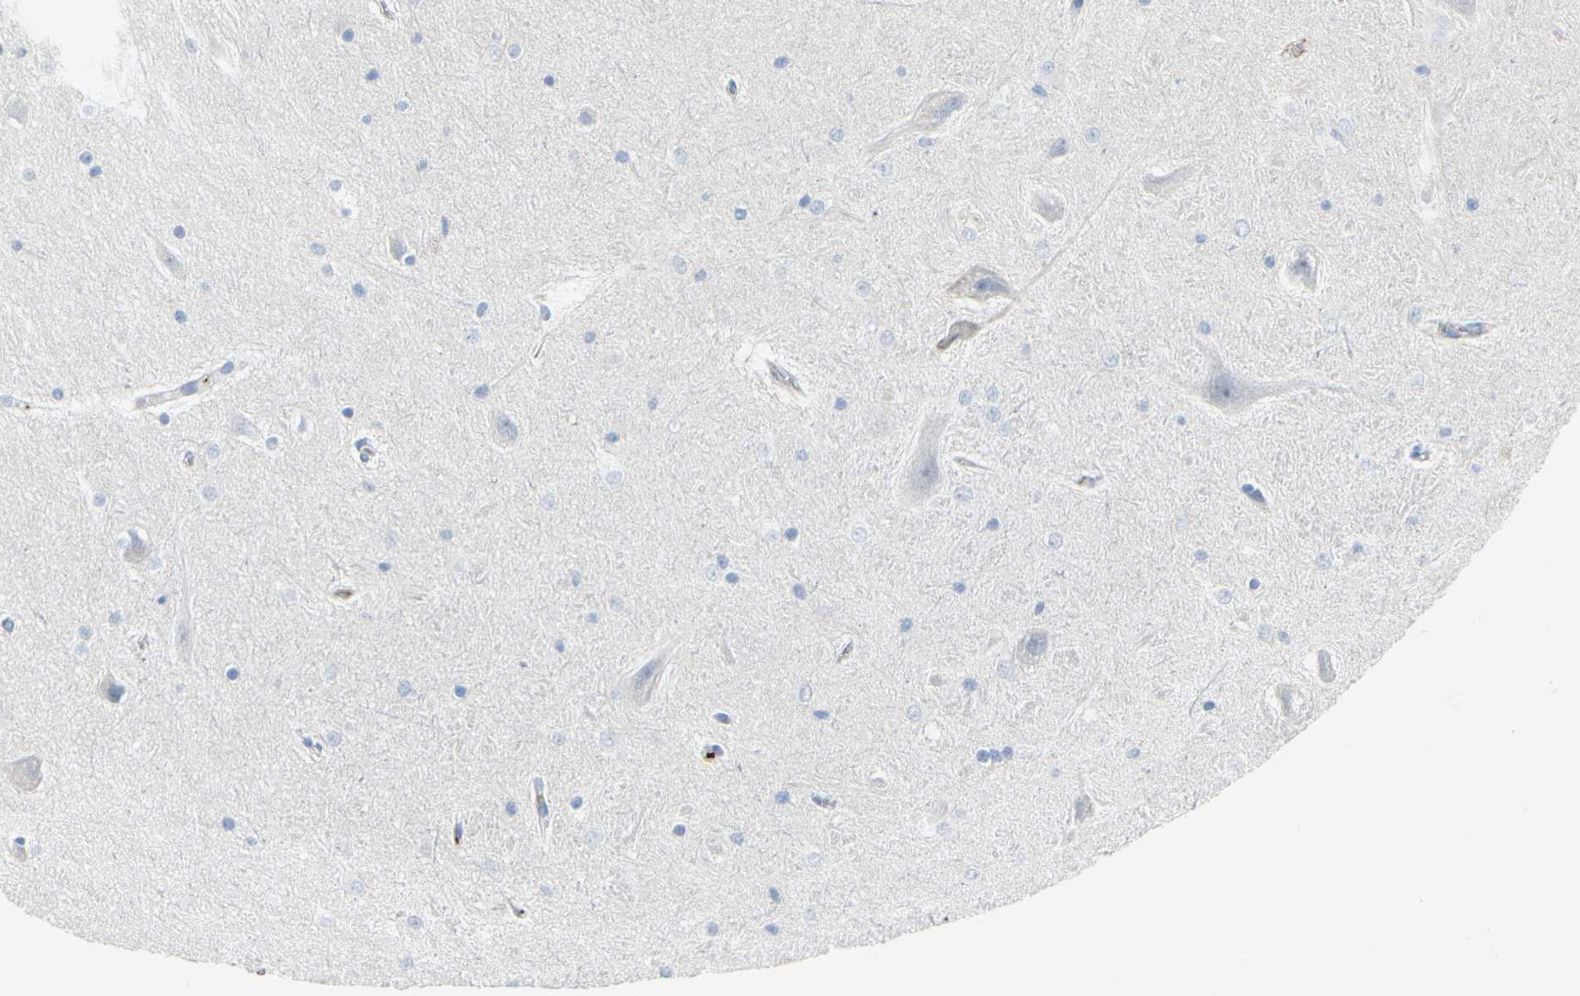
{"staining": {"intensity": "negative", "quantity": "none", "location": "none"}, "tissue": "hippocampus", "cell_type": "Glial cells", "image_type": "normal", "snomed": [{"axis": "morphology", "description": "Normal tissue, NOS"}, {"axis": "topography", "description": "Hippocampus"}], "caption": "The immunohistochemistry (IHC) photomicrograph has no significant positivity in glial cells of hippocampus. (DAB (3,3'-diaminobenzidine) IHC visualized using brightfield microscopy, high magnification).", "gene": "FGB", "patient": {"sex": "male", "age": 45}}